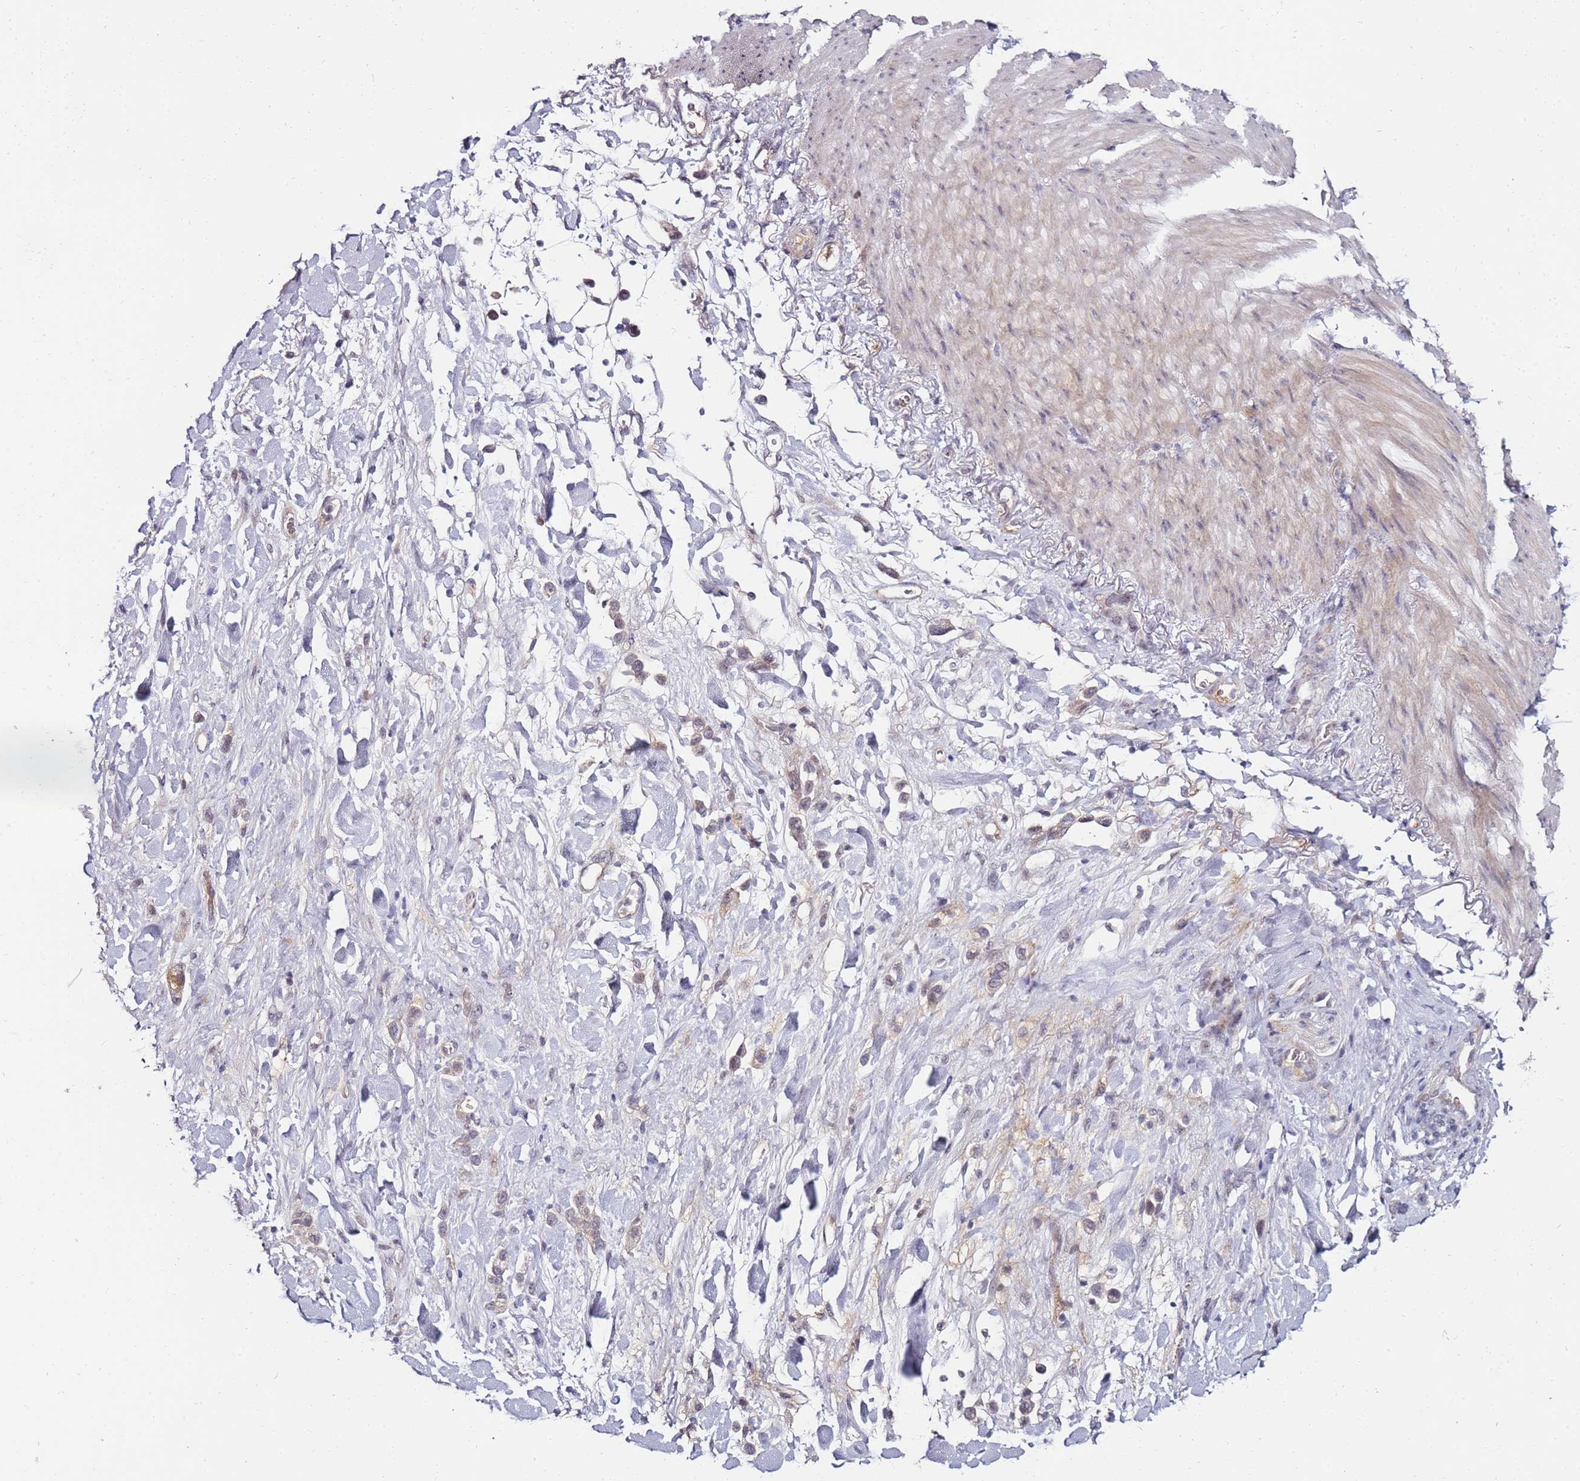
{"staining": {"intensity": "weak", "quantity": "<25%", "location": "cytoplasmic/membranous"}, "tissue": "stomach cancer", "cell_type": "Tumor cells", "image_type": "cancer", "snomed": [{"axis": "morphology", "description": "Adenocarcinoma, NOS"}, {"axis": "topography", "description": "Stomach"}], "caption": "Immunohistochemistry micrograph of stomach cancer (adenocarcinoma) stained for a protein (brown), which displays no staining in tumor cells.", "gene": "DUSP28", "patient": {"sex": "female", "age": 65}}